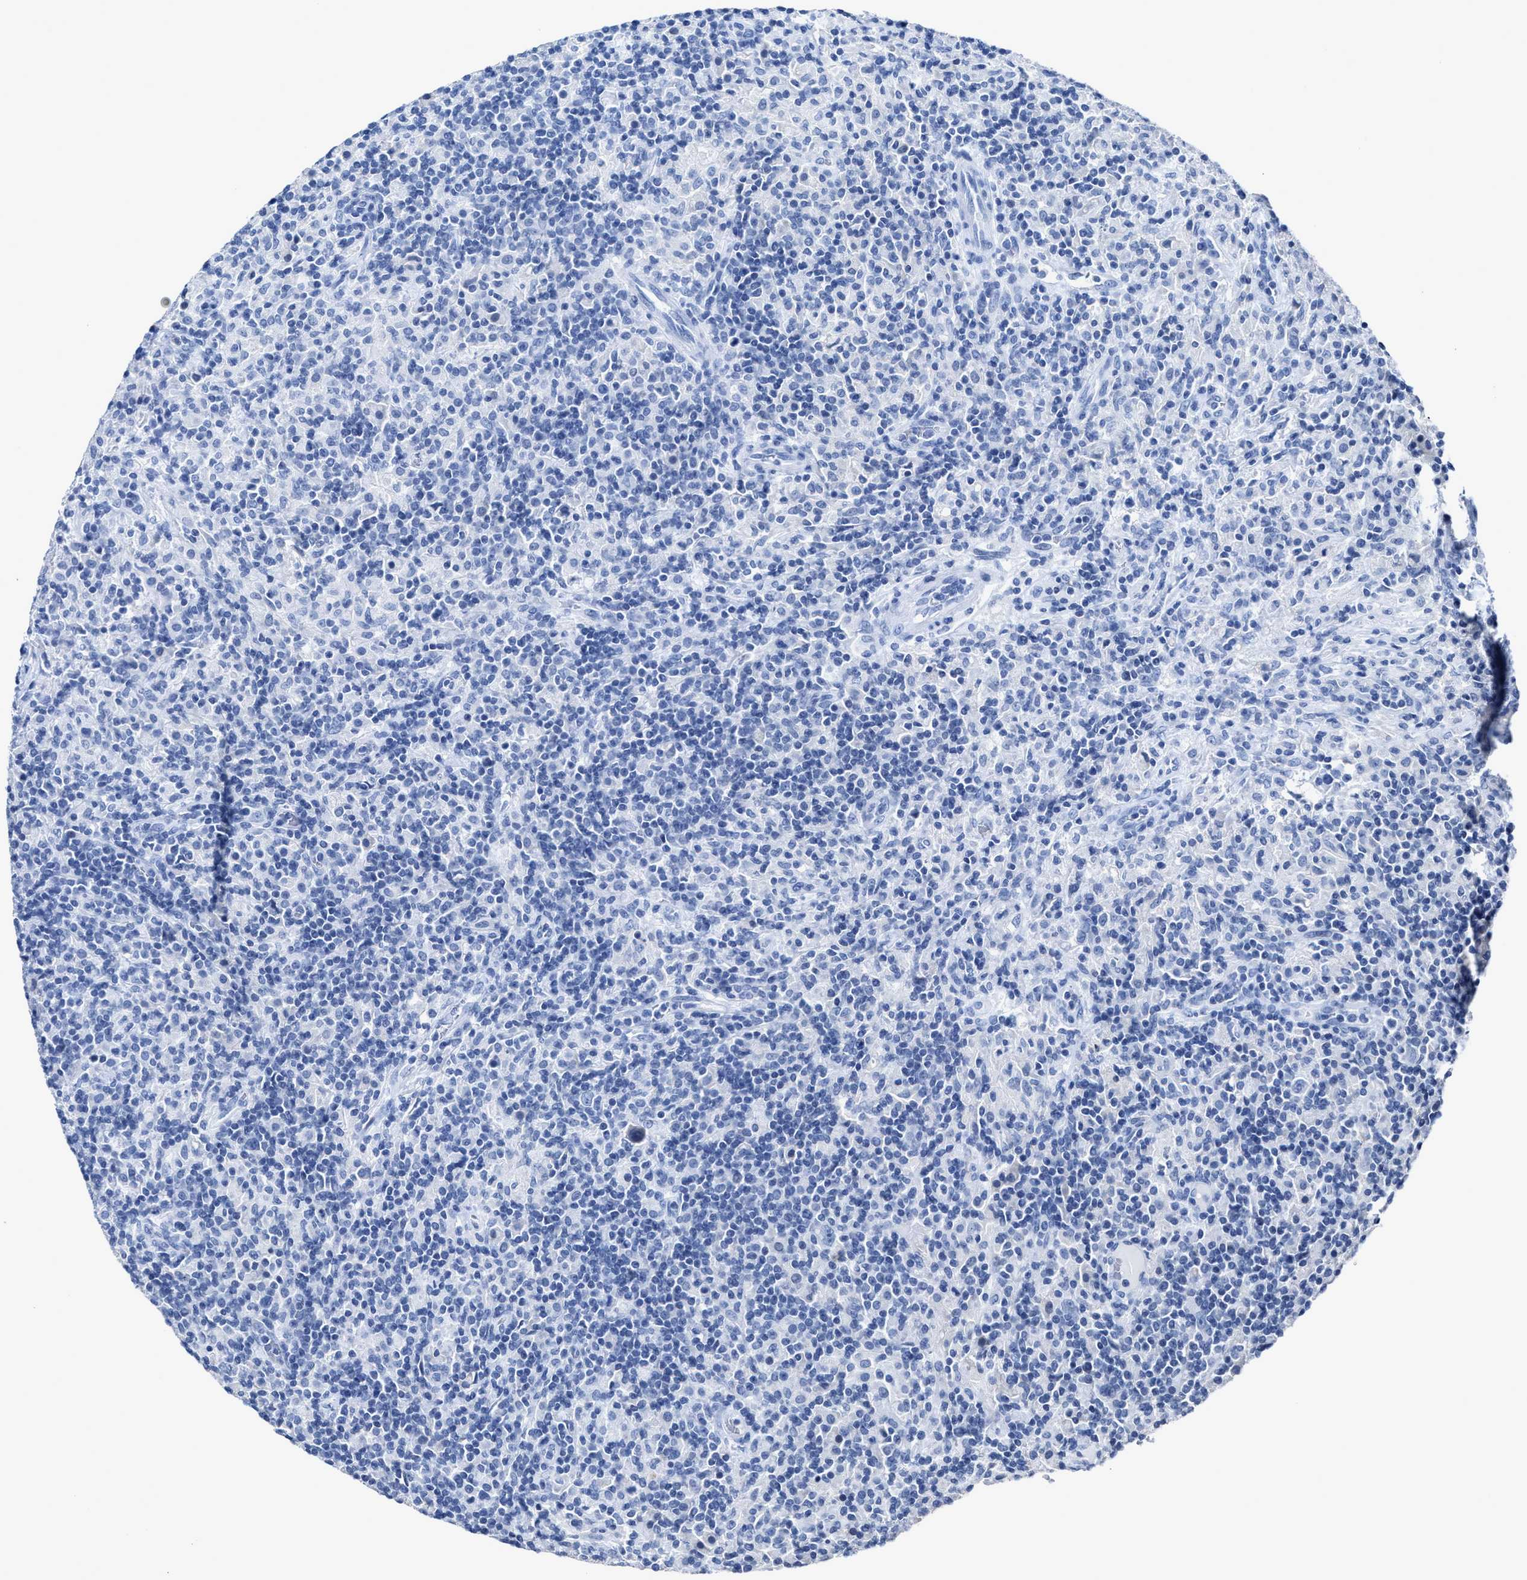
{"staining": {"intensity": "negative", "quantity": "none", "location": "none"}, "tissue": "lymphoma", "cell_type": "Tumor cells", "image_type": "cancer", "snomed": [{"axis": "morphology", "description": "Hodgkin's disease, NOS"}, {"axis": "topography", "description": "Lymph node"}], "caption": "IHC image of neoplastic tissue: Hodgkin's disease stained with DAB (3,3'-diaminobenzidine) demonstrates no significant protein expression in tumor cells.", "gene": "CEACAM5", "patient": {"sex": "male", "age": 70}}